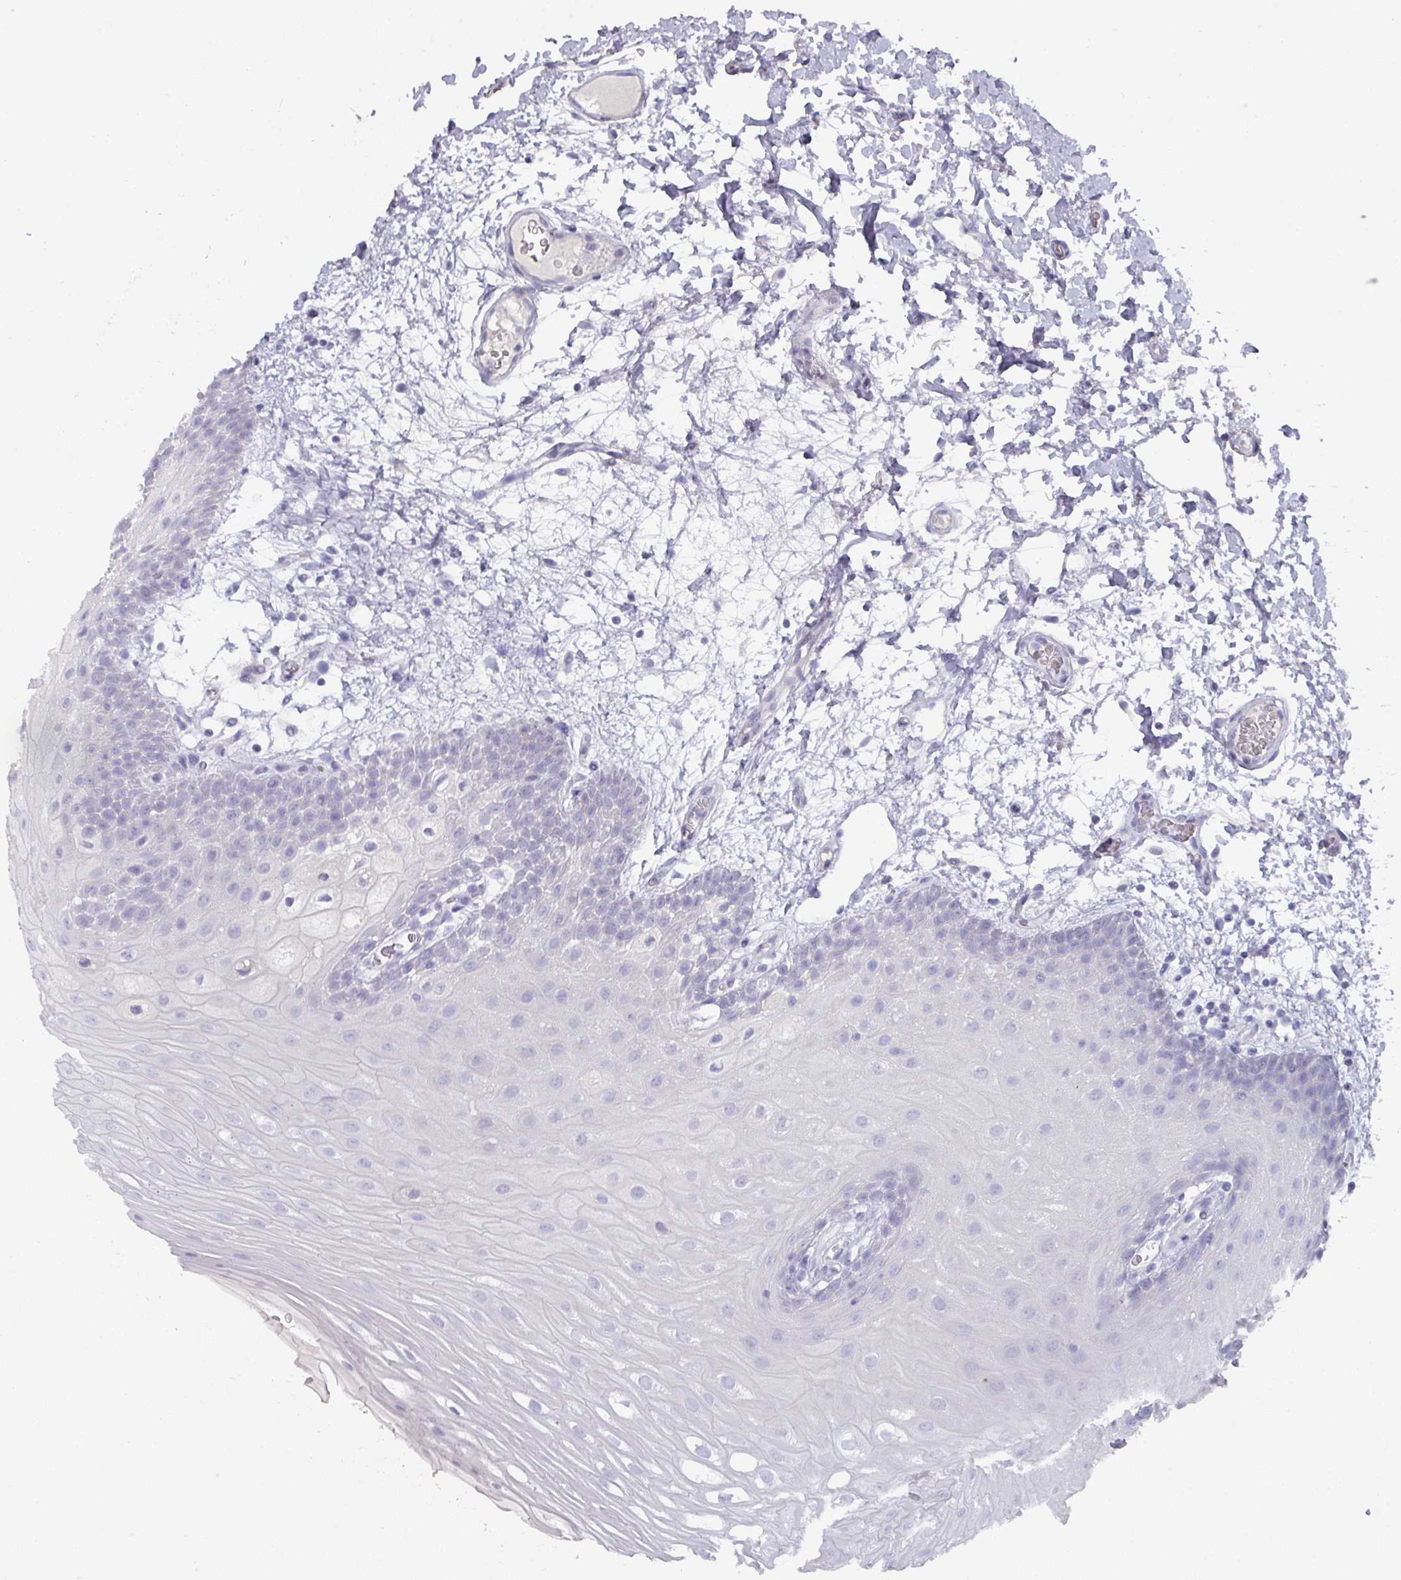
{"staining": {"intensity": "negative", "quantity": "none", "location": "none"}, "tissue": "oral mucosa", "cell_type": "Squamous epithelial cells", "image_type": "normal", "snomed": [{"axis": "morphology", "description": "Normal tissue, NOS"}, {"axis": "morphology", "description": "Squamous cell carcinoma, NOS"}, {"axis": "topography", "description": "Oral tissue"}, {"axis": "topography", "description": "Tounge, NOS"}, {"axis": "topography", "description": "Head-Neck"}], "caption": "Immunohistochemistry (IHC) histopathology image of benign oral mucosa stained for a protein (brown), which reveals no expression in squamous epithelial cells.", "gene": "DEFB115", "patient": {"sex": "male", "age": 76}}